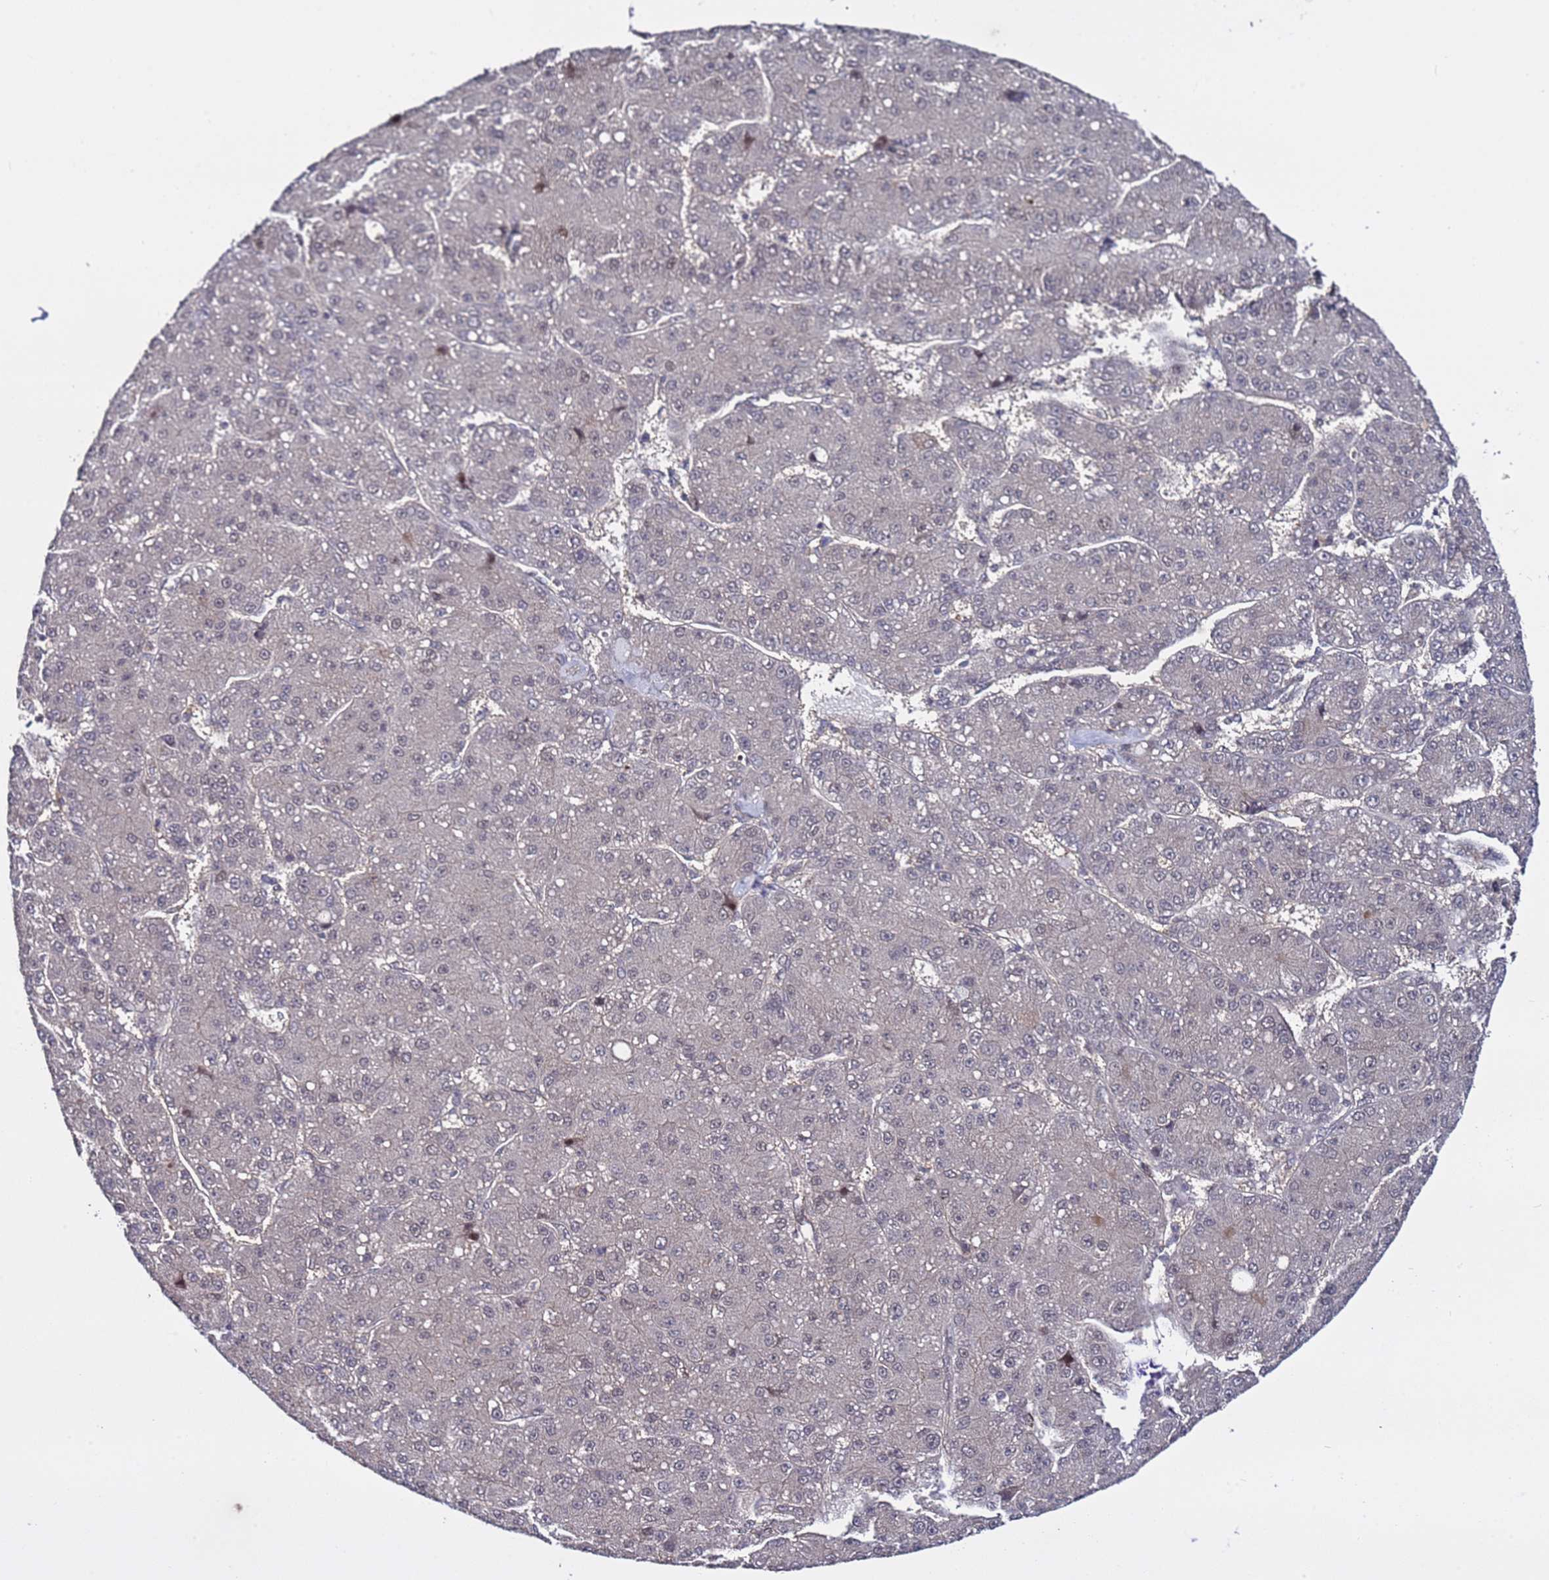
{"staining": {"intensity": "negative", "quantity": "none", "location": "none"}, "tissue": "liver cancer", "cell_type": "Tumor cells", "image_type": "cancer", "snomed": [{"axis": "morphology", "description": "Carcinoma, Hepatocellular, NOS"}, {"axis": "topography", "description": "Liver"}], "caption": "Image shows no protein positivity in tumor cells of hepatocellular carcinoma (liver) tissue.", "gene": "POLR2D", "patient": {"sex": "male", "age": 67}}